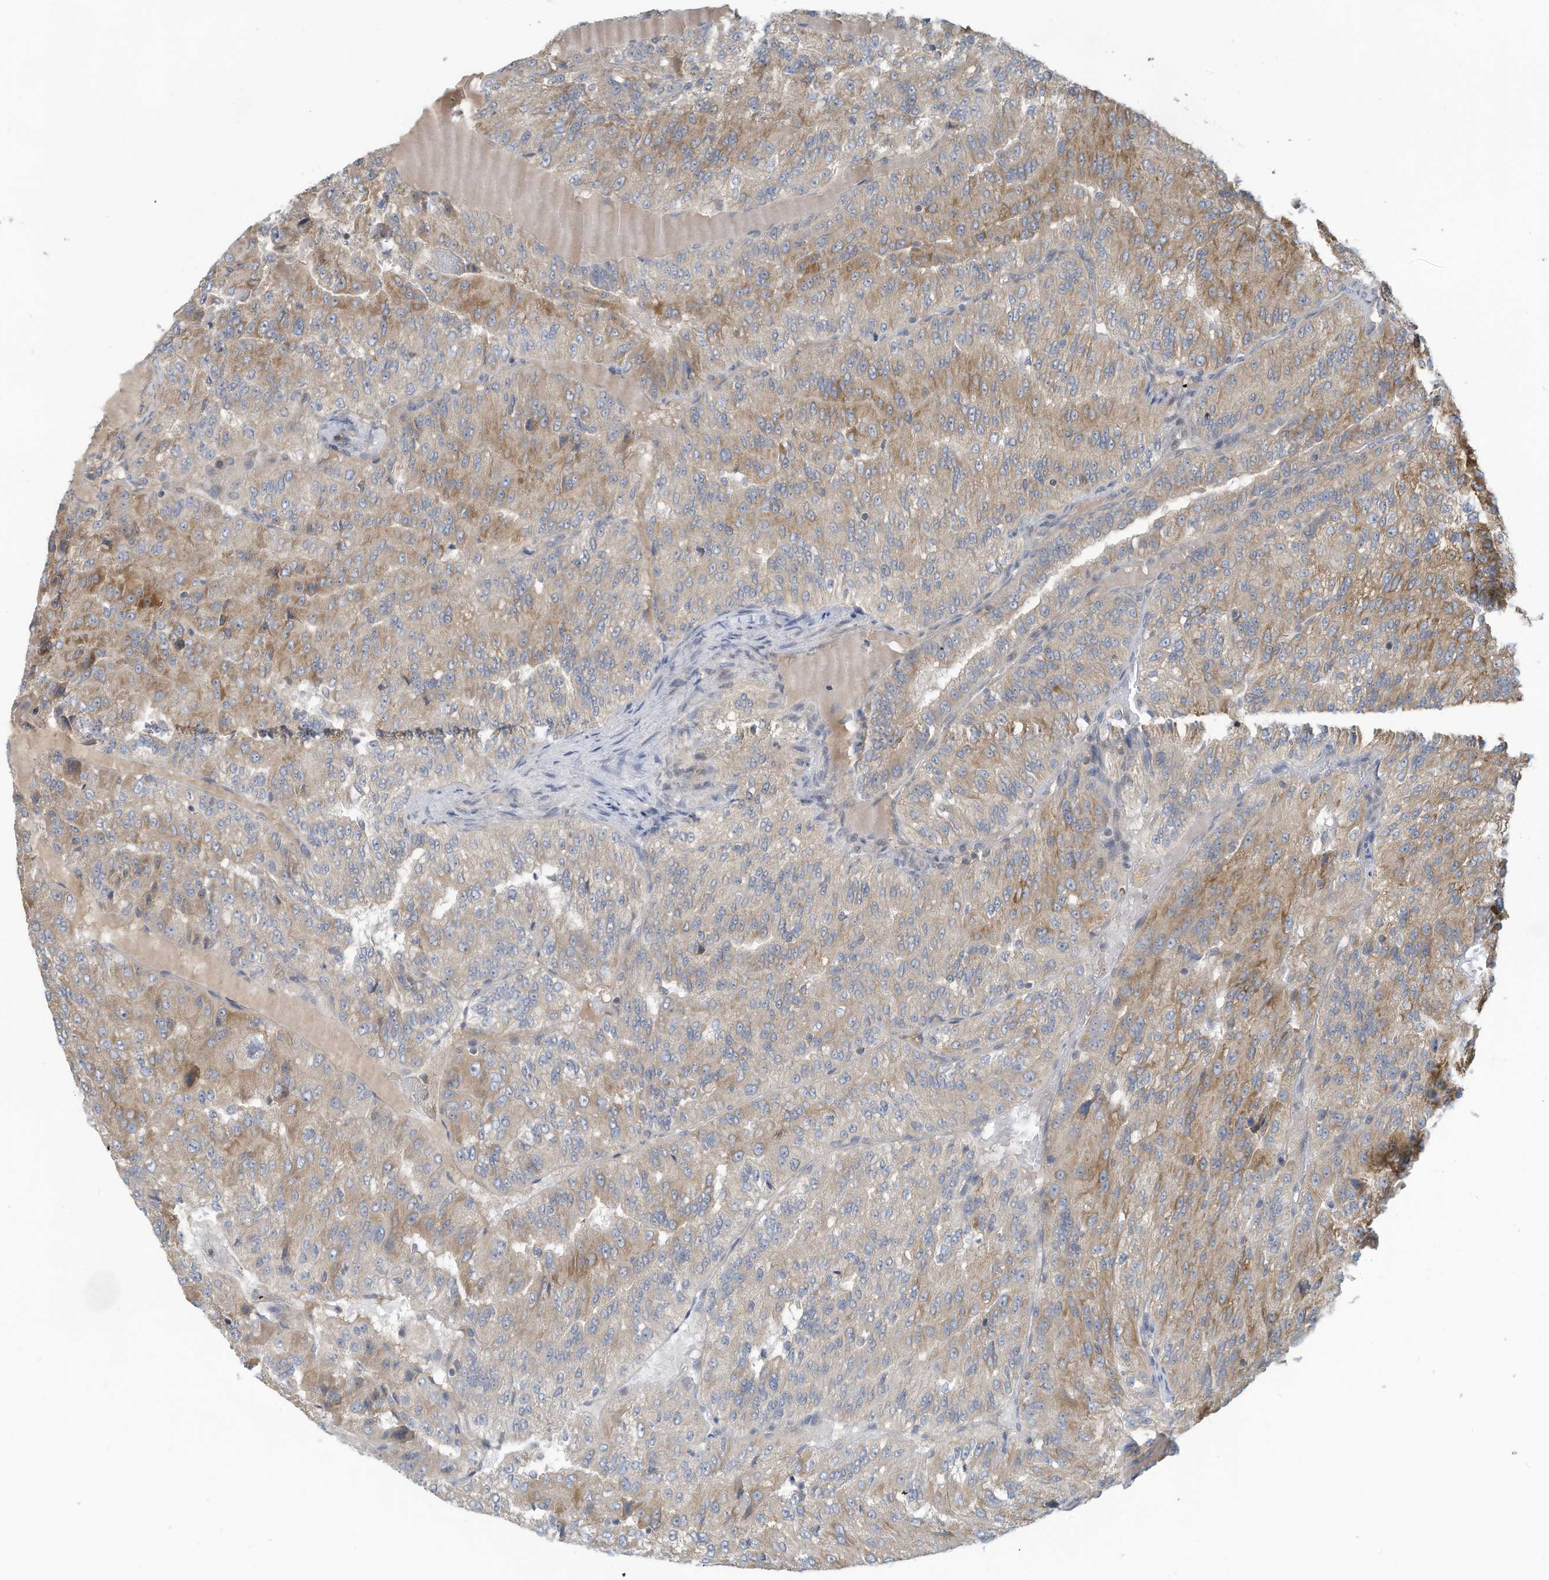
{"staining": {"intensity": "moderate", "quantity": "25%-75%", "location": "cytoplasmic/membranous"}, "tissue": "renal cancer", "cell_type": "Tumor cells", "image_type": "cancer", "snomed": [{"axis": "morphology", "description": "Adenocarcinoma, NOS"}, {"axis": "topography", "description": "Kidney"}], "caption": "A micrograph showing moderate cytoplasmic/membranous staining in approximately 25%-75% of tumor cells in renal cancer (adenocarcinoma), as visualized by brown immunohistochemical staining.", "gene": "SCGB1D2", "patient": {"sex": "female", "age": 63}}